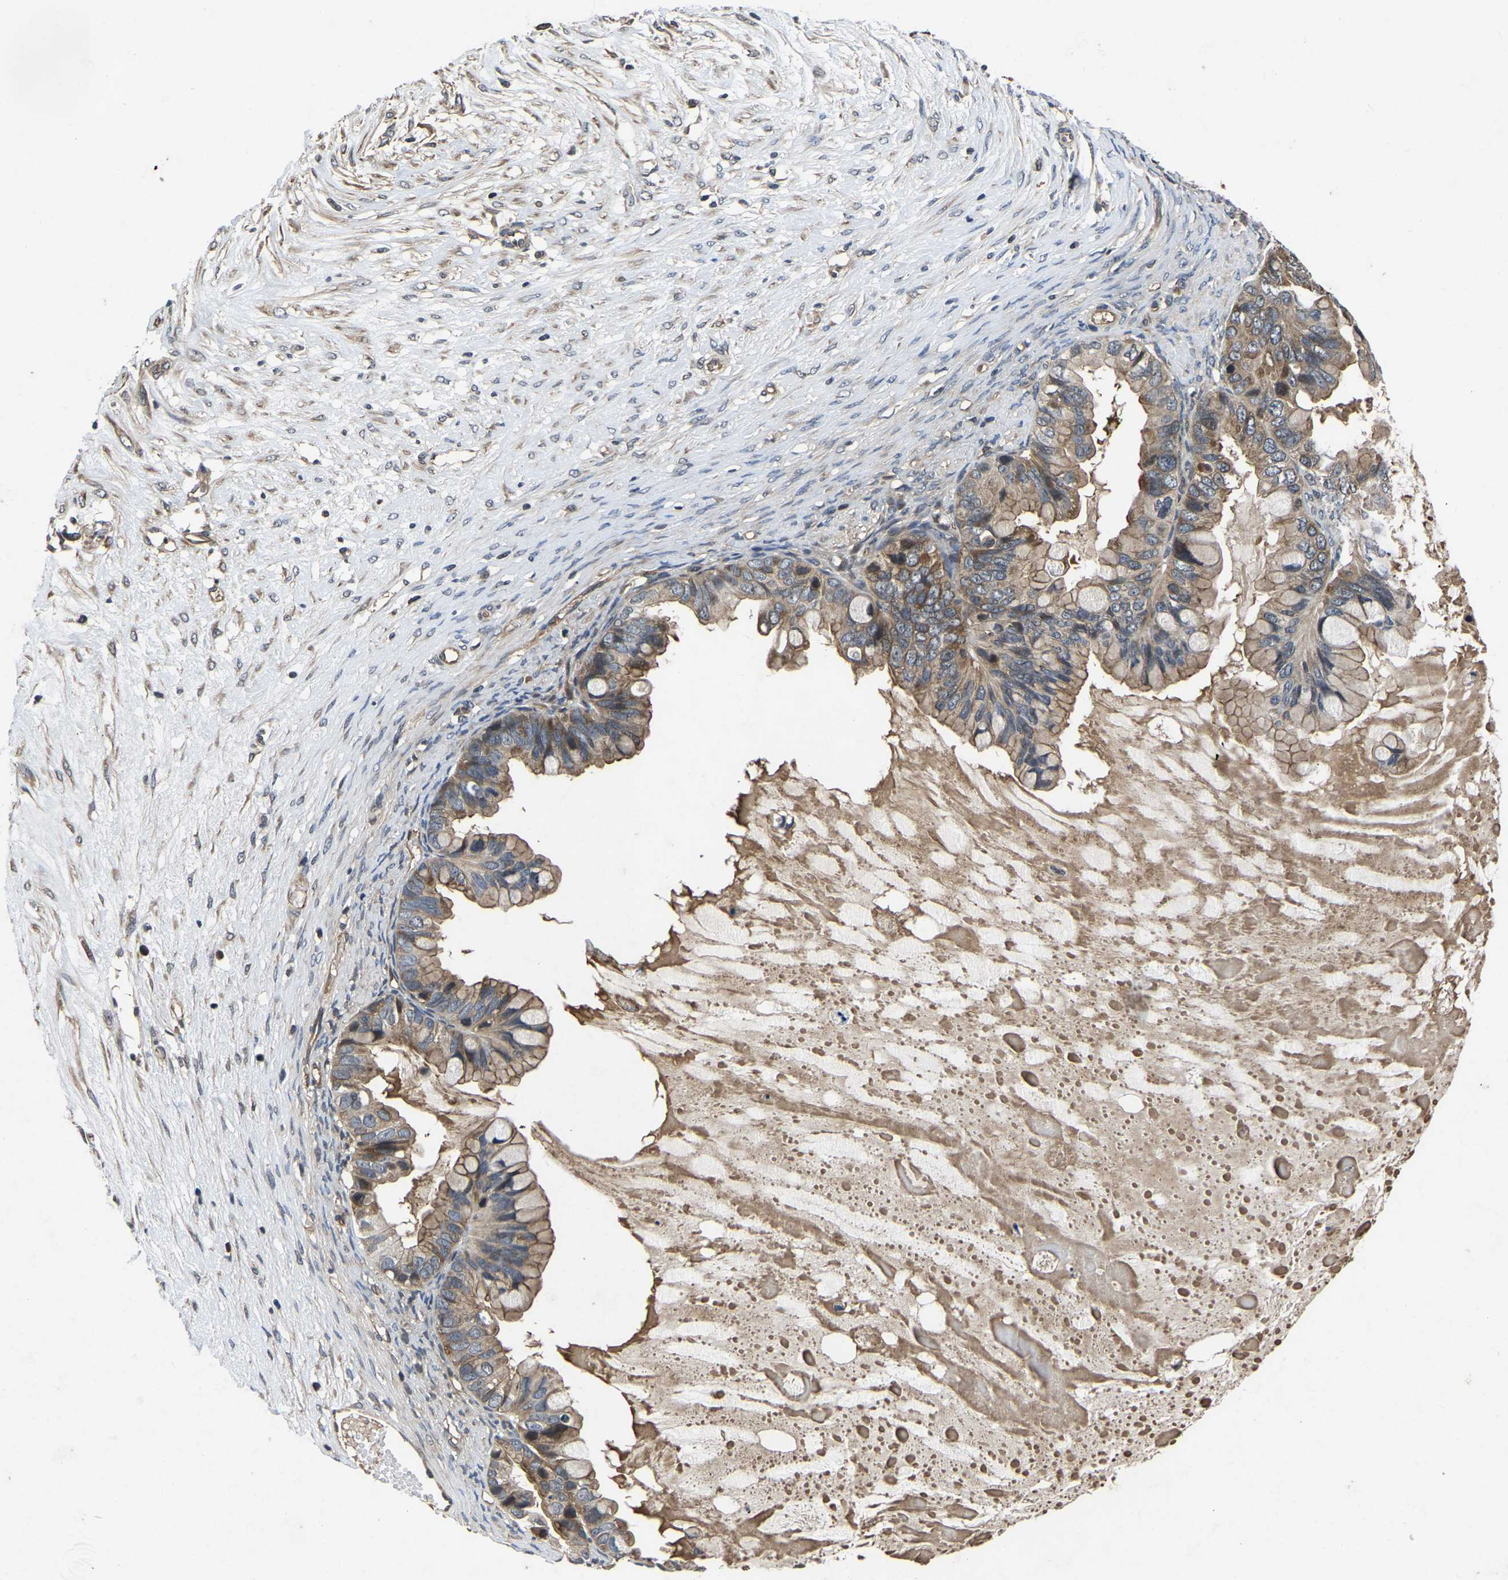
{"staining": {"intensity": "moderate", "quantity": ">75%", "location": "cytoplasmic/membranous"}, "tissue": "ovarian cancer", "cell_type": "Tumor cells", "image_type": "cancer", "snomed": [{"axis": "morphology", "description": "Cystadenocarcinoma, mucinous, NOS"}, {"axis": "topography", "description": "Ovary"}], "caption": "Ovarian mucinous cystadenocarcinoma stained for a protein (brown) reveals moderate cytoplasmic/membranous positive expression in about >75% of tumor cells.", "gene": "FGD5", "patient": {"sex": "female", "age": 80}}